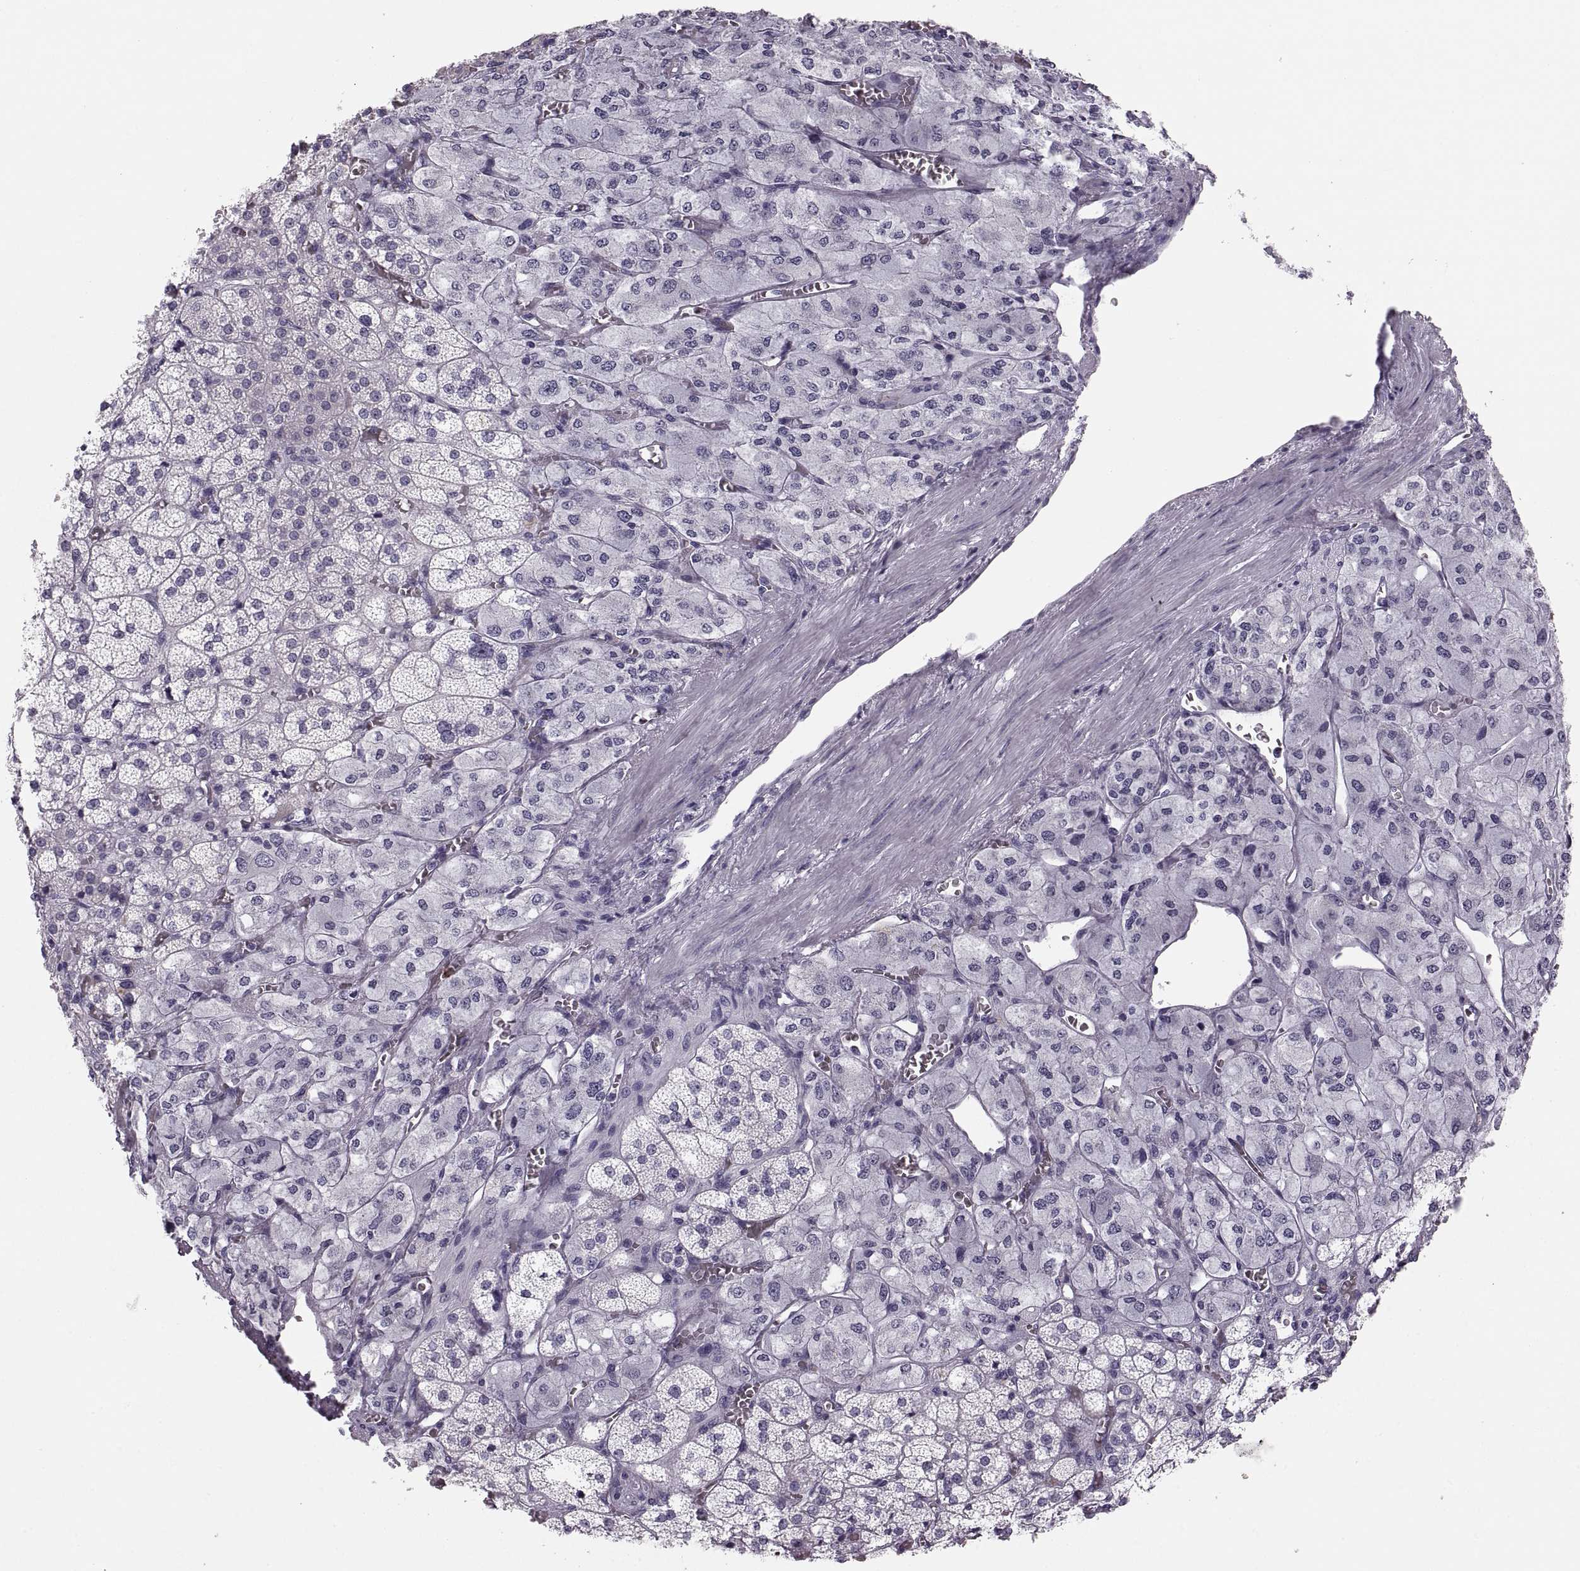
{"staining": {"intensity": "negative", "quantity": "none", "location": "none"}, "tissue": "adrenal gland", "cell_type": "Glandular cells", "image_type": "normal", "snomed": [{"axis": "morphology", "description": "Normal tissue, NOS"}, {"axis": "topography", "description": "Adrenal gland"}], "caption": "Immunohistochemistry (IHC) image of normal adrenal gland: adrenal gland stained with DAB displays no significant protein positivity in glandular cells.", "gene": "MILR1", "patient": {"sex": "female", "age": 60}}